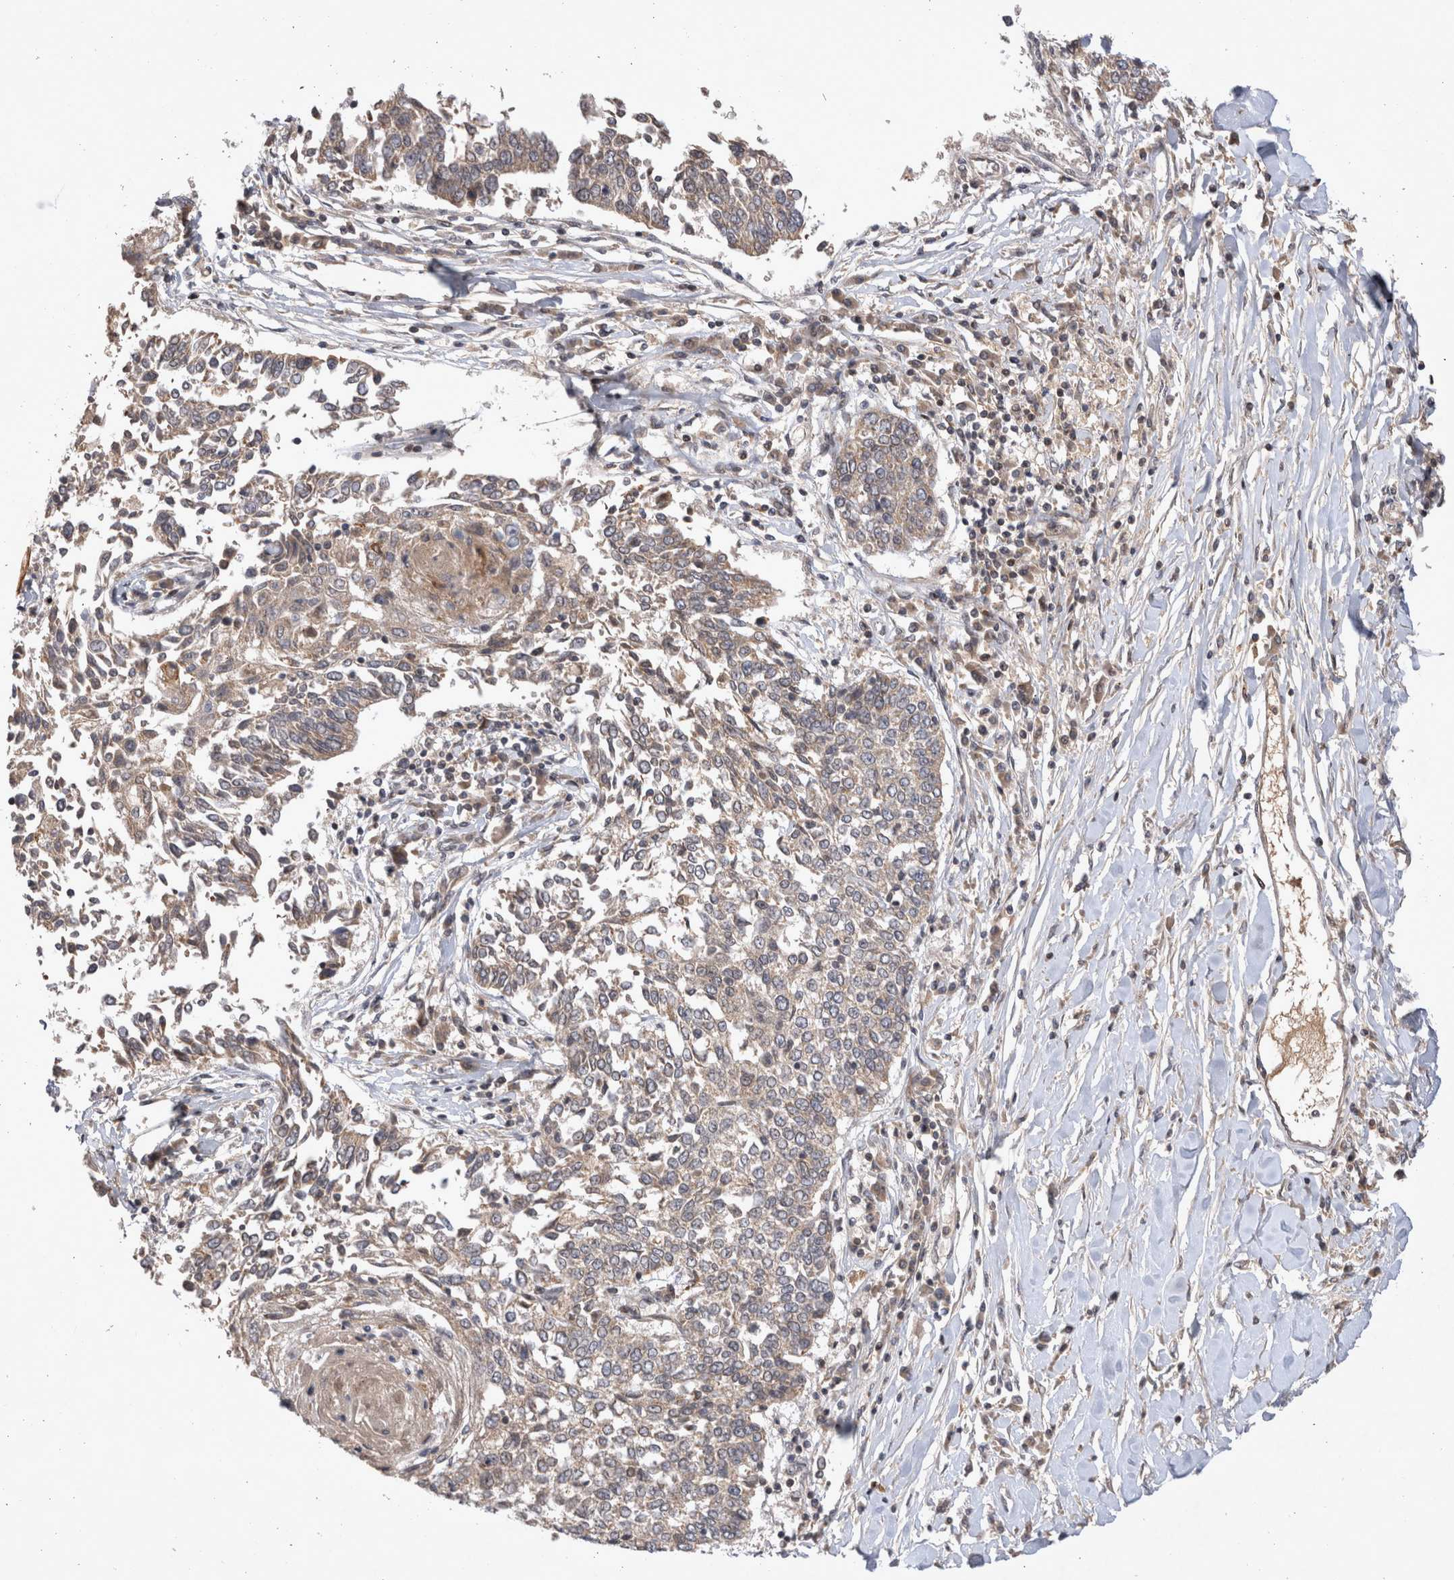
{"staining": {"intensity": "weak", "quantity": "<25%", "location": "cytoplasmic/membranous"}, "tissue": "lung cancer", "cell_type": "Tumor cells", "image_type": "cancer", "snomed": [{"axis": "morphology", "description": "Normal tissue, NOS"}, {"axis": "morphology", "description": "Squamous cell carcinoma, NOS"}, {"axis": "topography", "description": "Cartilage tissue"}, {"axis": "topography", "description": "Bronchus"}, {"axis": "topography", "description": "Lung"}, {"axis": "topography", "description": "Peripheral nerve tissue"}], "caption": "Tumor cells show no significant protein expression in squamous cell carcinoma (lung).", "gene": "PLEKHM1", "patient": {"sex": "female", "age": 49}}